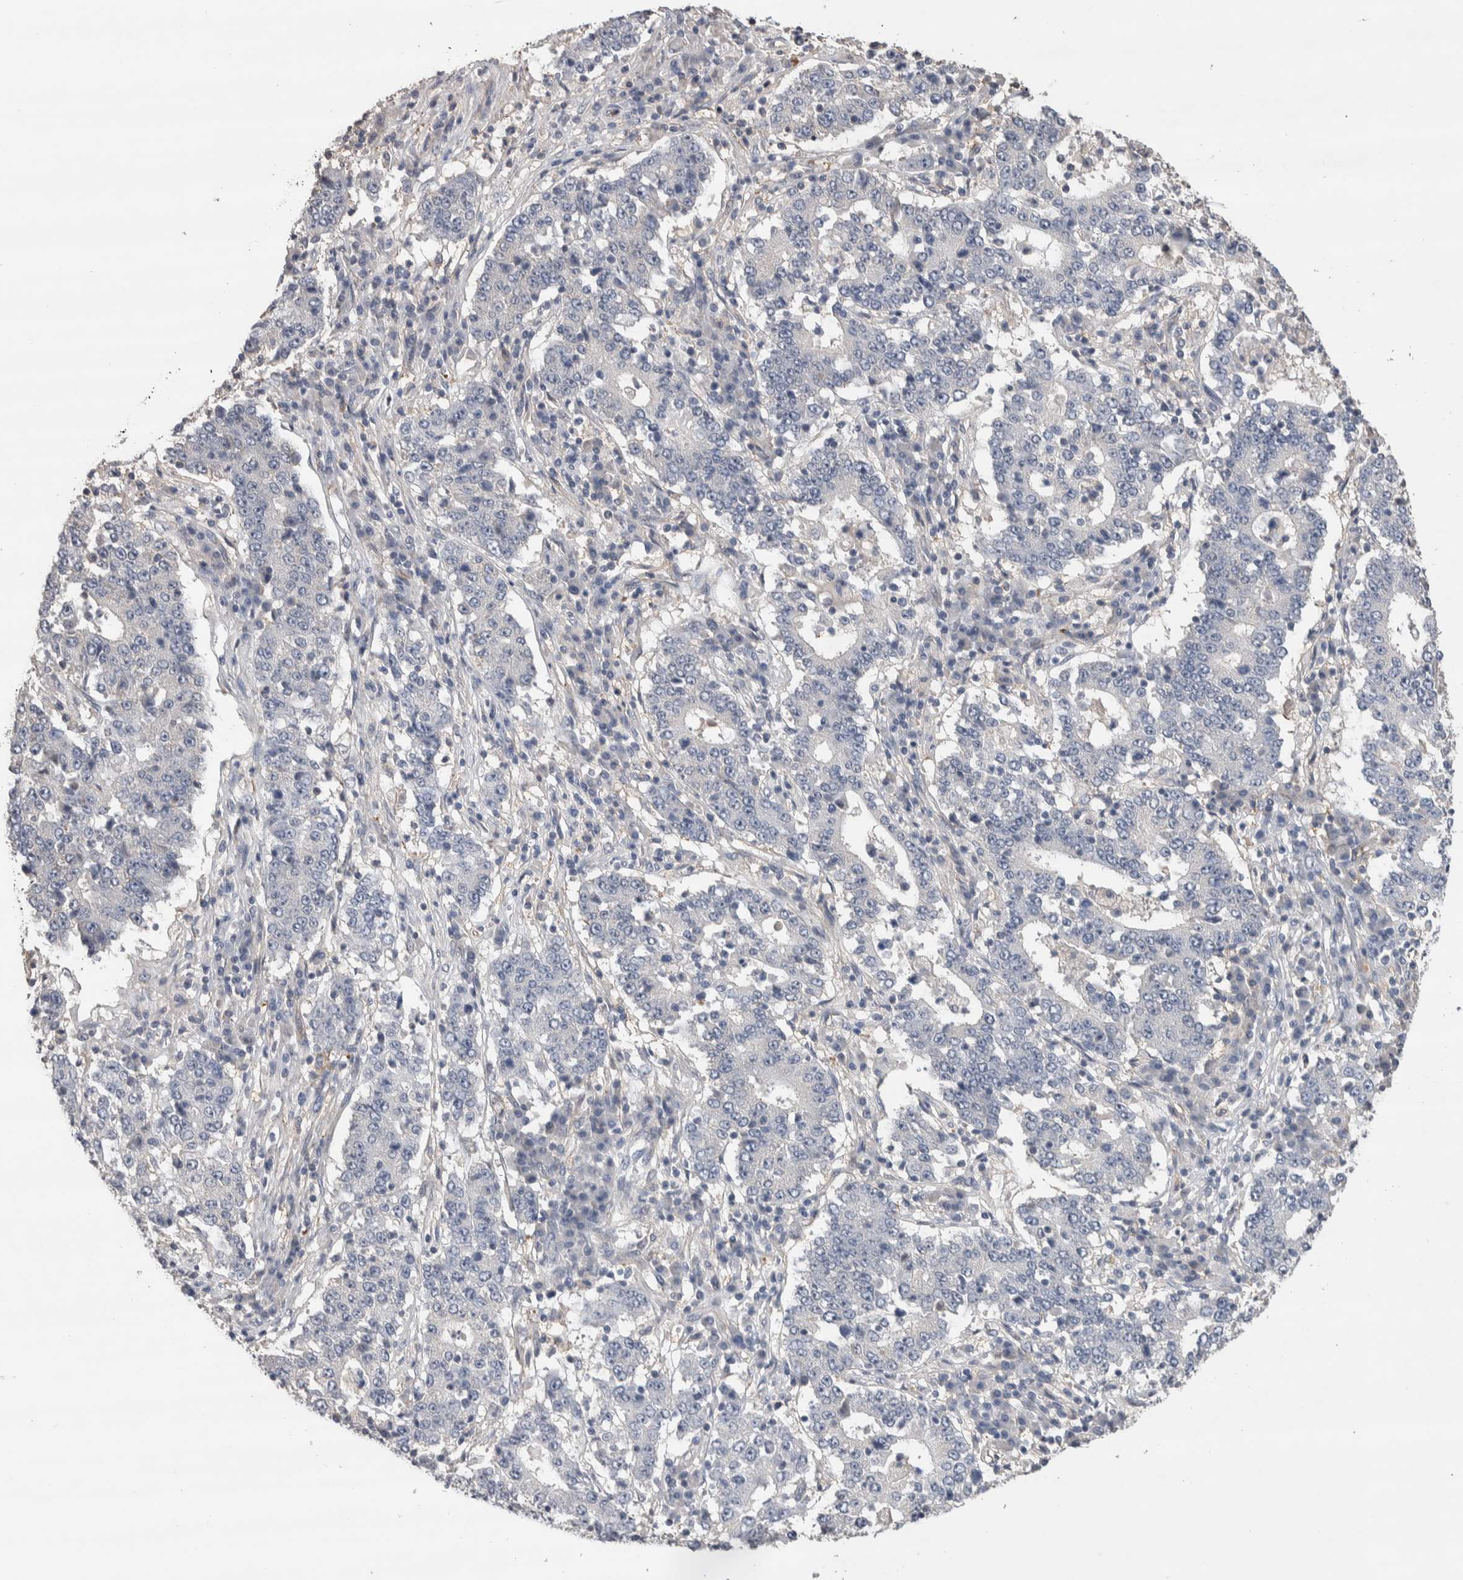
{"staining": {"intensity": "negative", "quantity": "none", "location": "none"}, "tissue": "stomach cancer", "cell_type": "Tumor cells", "image_type": "cancer", "snomed": [{"axis": "morphology", "description": "Adenocarcinoma, NOS"}, {"axis": "topography", "description": "Stomach"}], "caption": "Stomach cancer was stained to show a protein in brown. There is no significant staining in tumor cells.", "gene": "GCNA", "patient": {"sex": "male", "age": 59}}